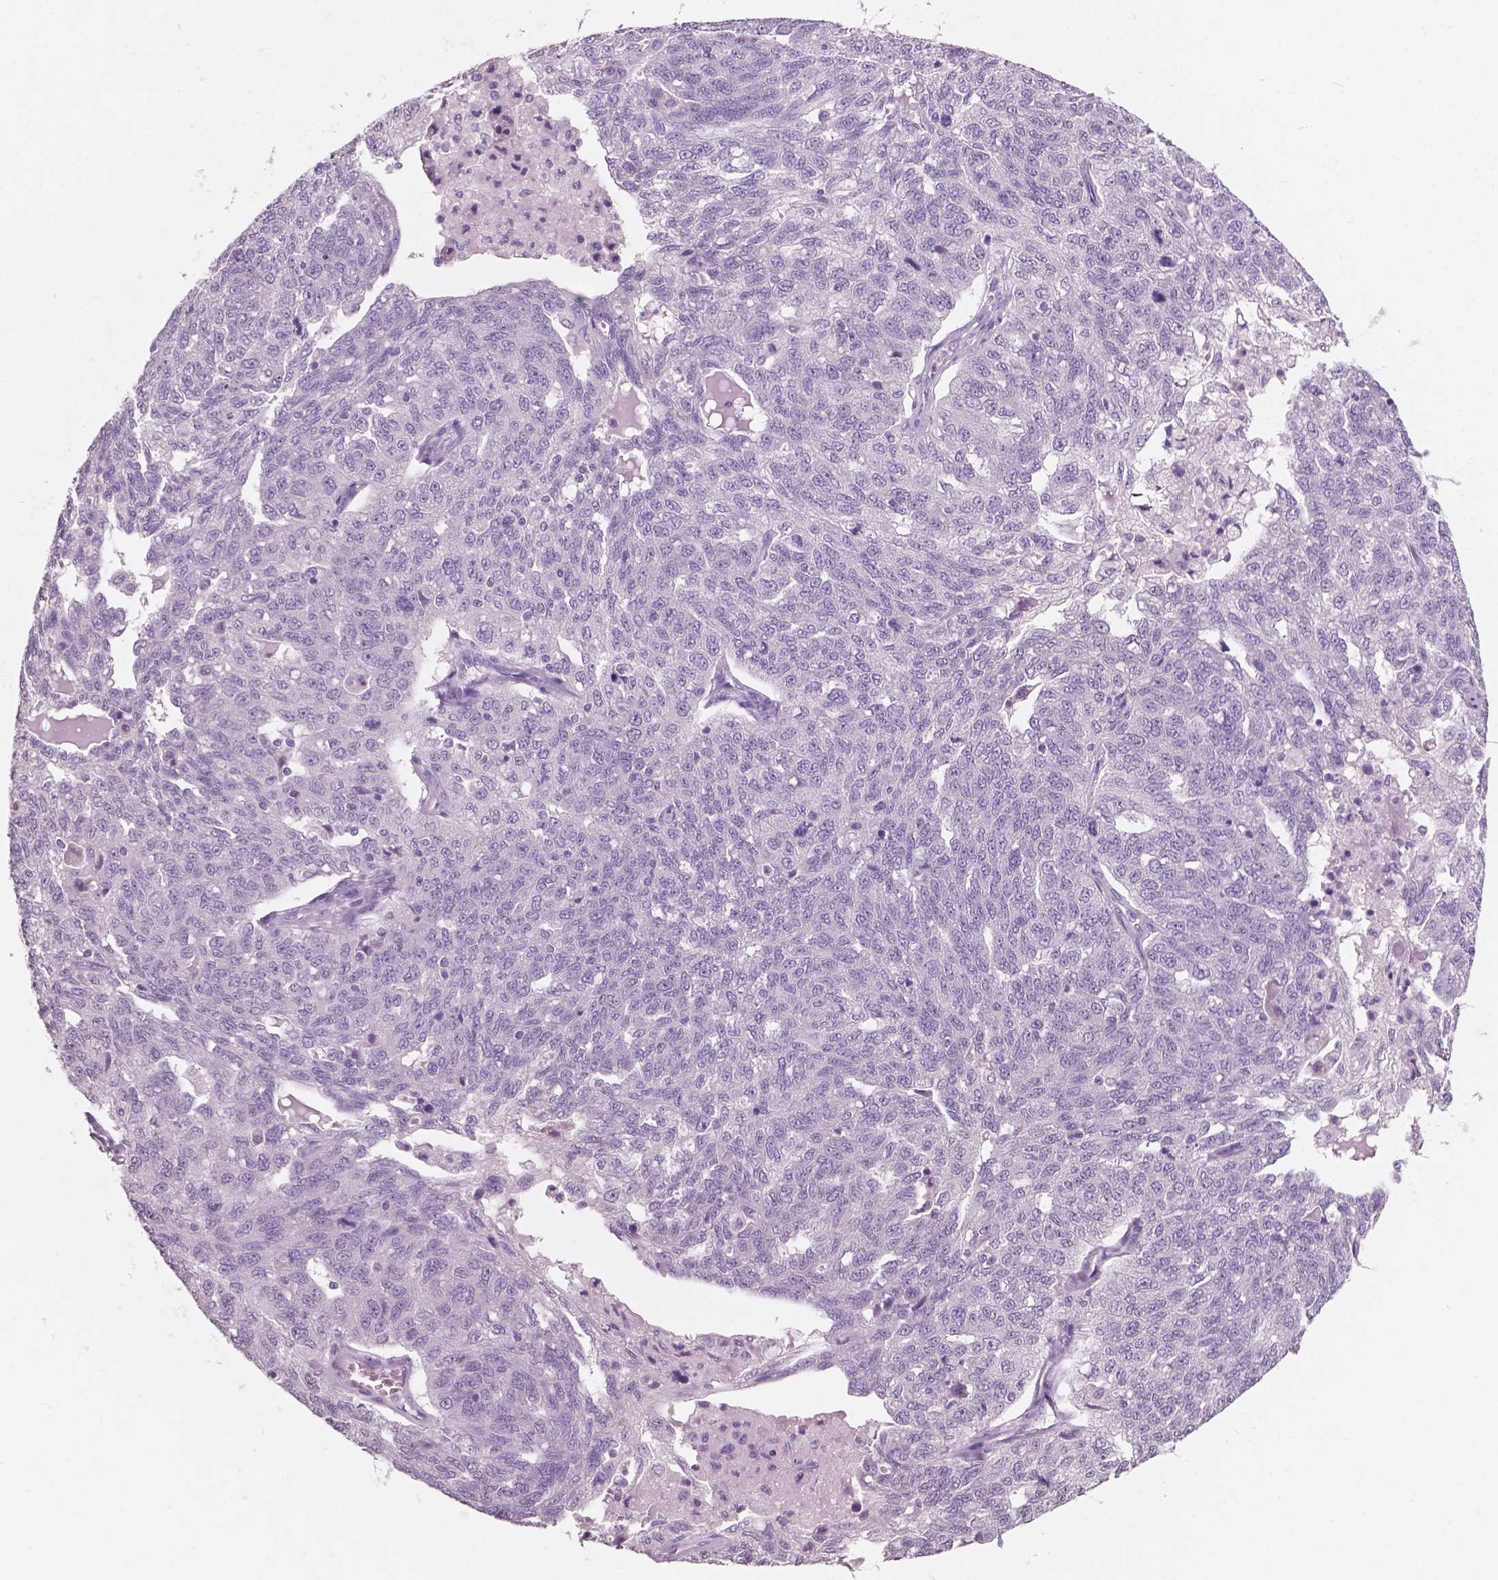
{"staining": {"intensity": "negative", "quantity": "none", "location": "none"}, "tissue": "ovarian cancer", "cell_type": "Tumor cells", "image_type": "cancer", "snomed": [{"axis": "morphology", "description": "Cystadenocarcinoma, serous, NOS"}, {"axis": "topography", "description": "Ovary"}], "caption": "This micrograph is of ovarian serous cystadenocarcinoma stained with immunohistochemistry to label a protein in brown with the nuclei are counter-stained blue. There is no positivity in tumor cells. (Stains: DAB (3,3'-diaminobenzidine) IHC with hematoxylin counter stain, Microscopy: brightfield microscopy at high magnification).", "gene": "AWAT1", "patient": {"sex": "female", "age": 71}}